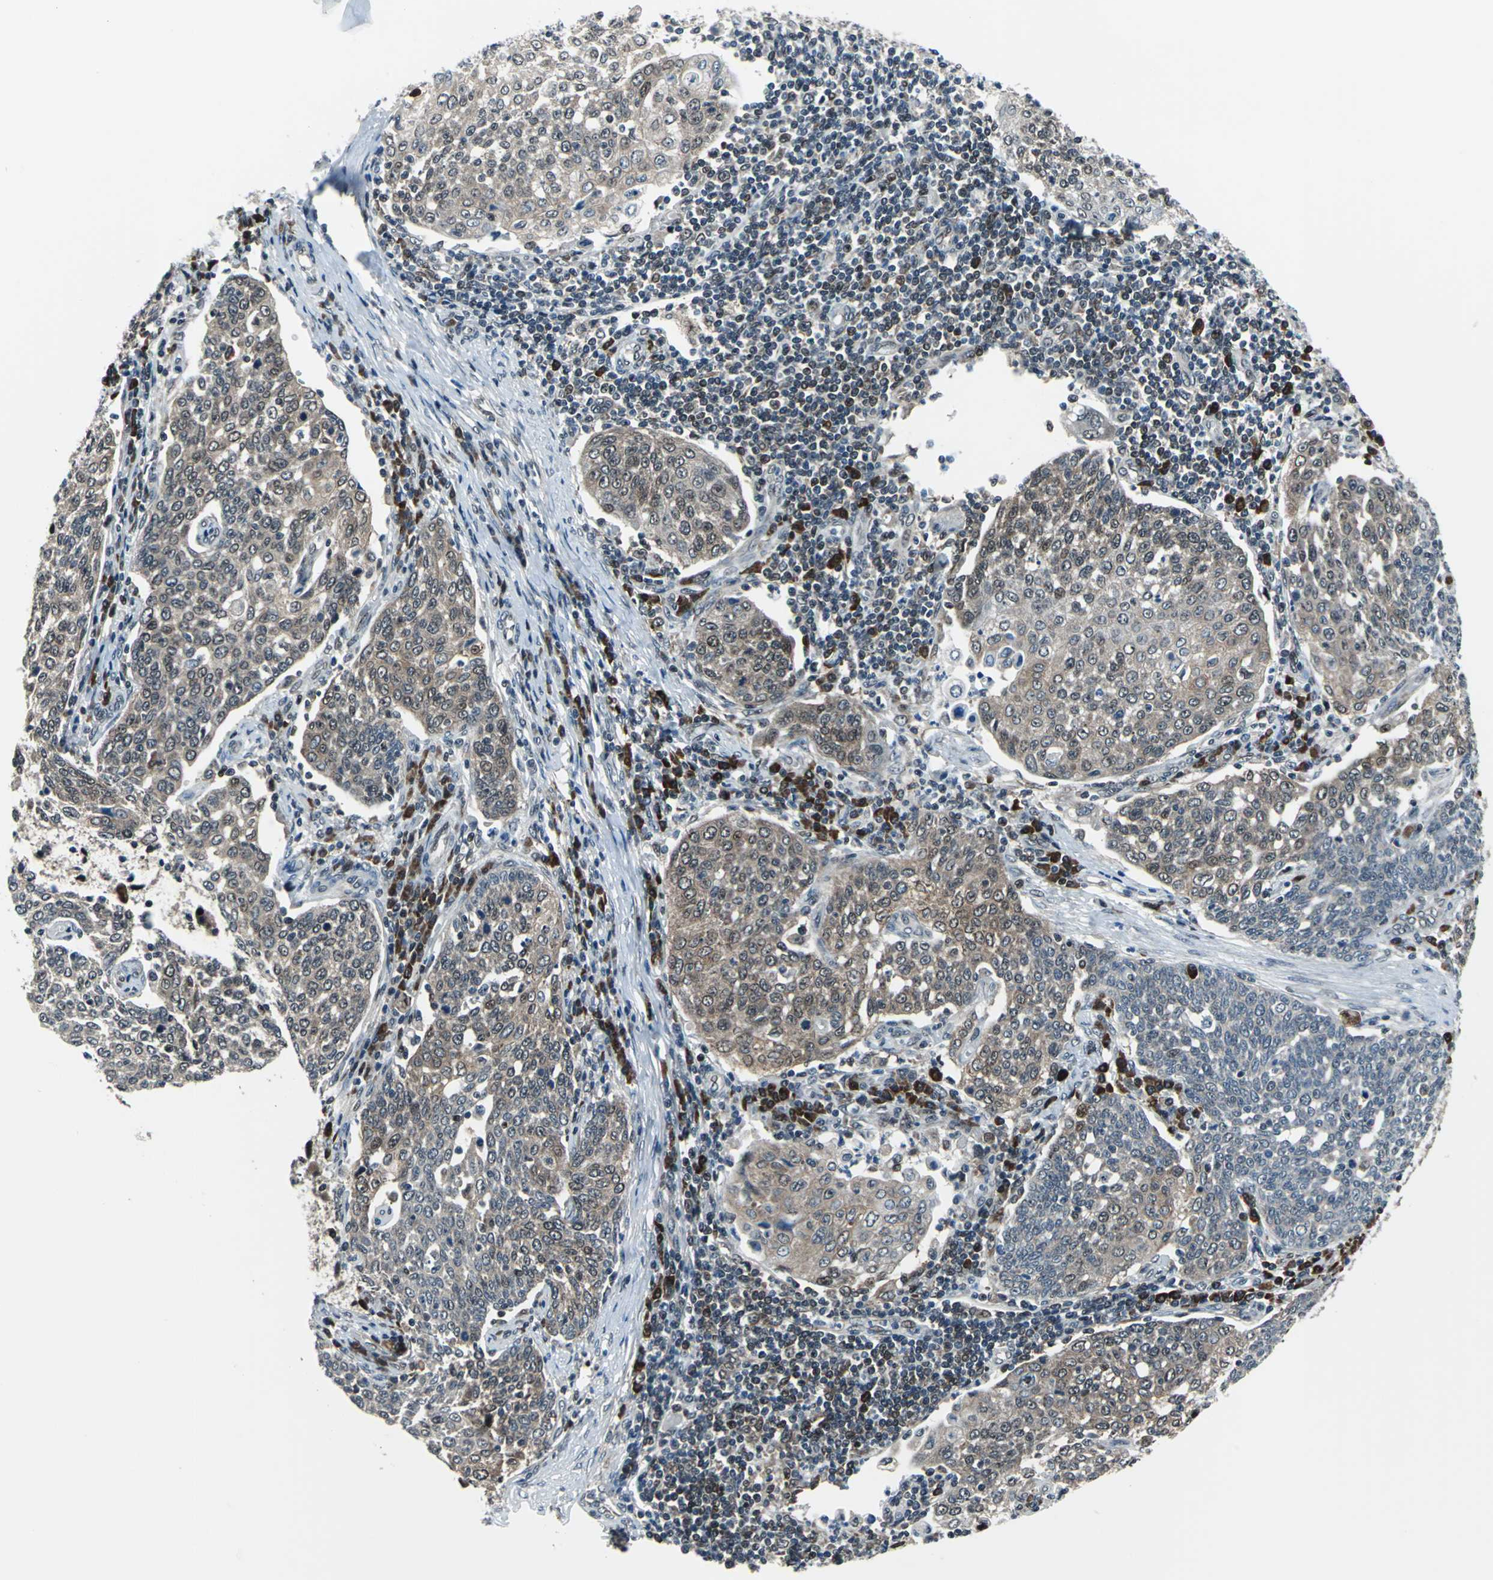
{"staining": {"intensity": "weak", "quantity": ">75%", "location": "cytoplasmic/membranous,nuclear"}, "tissue": "cervical cancer", "cell_type": "Tumor cells", "image_type": "cancer", "snomed": [{"axis": "morphology", "description": "Squamous cell carcinoma, NOS"}, {"axis": "topography", "description": "Cervix"}], "caption": "Immunohistochemistry (IHC) (DAB) staining of human cervical cancer displays weak cytoplasmic/membranous and nuclear protein staining in approximately >75% of tumor cells.", "gene": "POLR3K", "patient": {"sex": "female", "age": 34}}